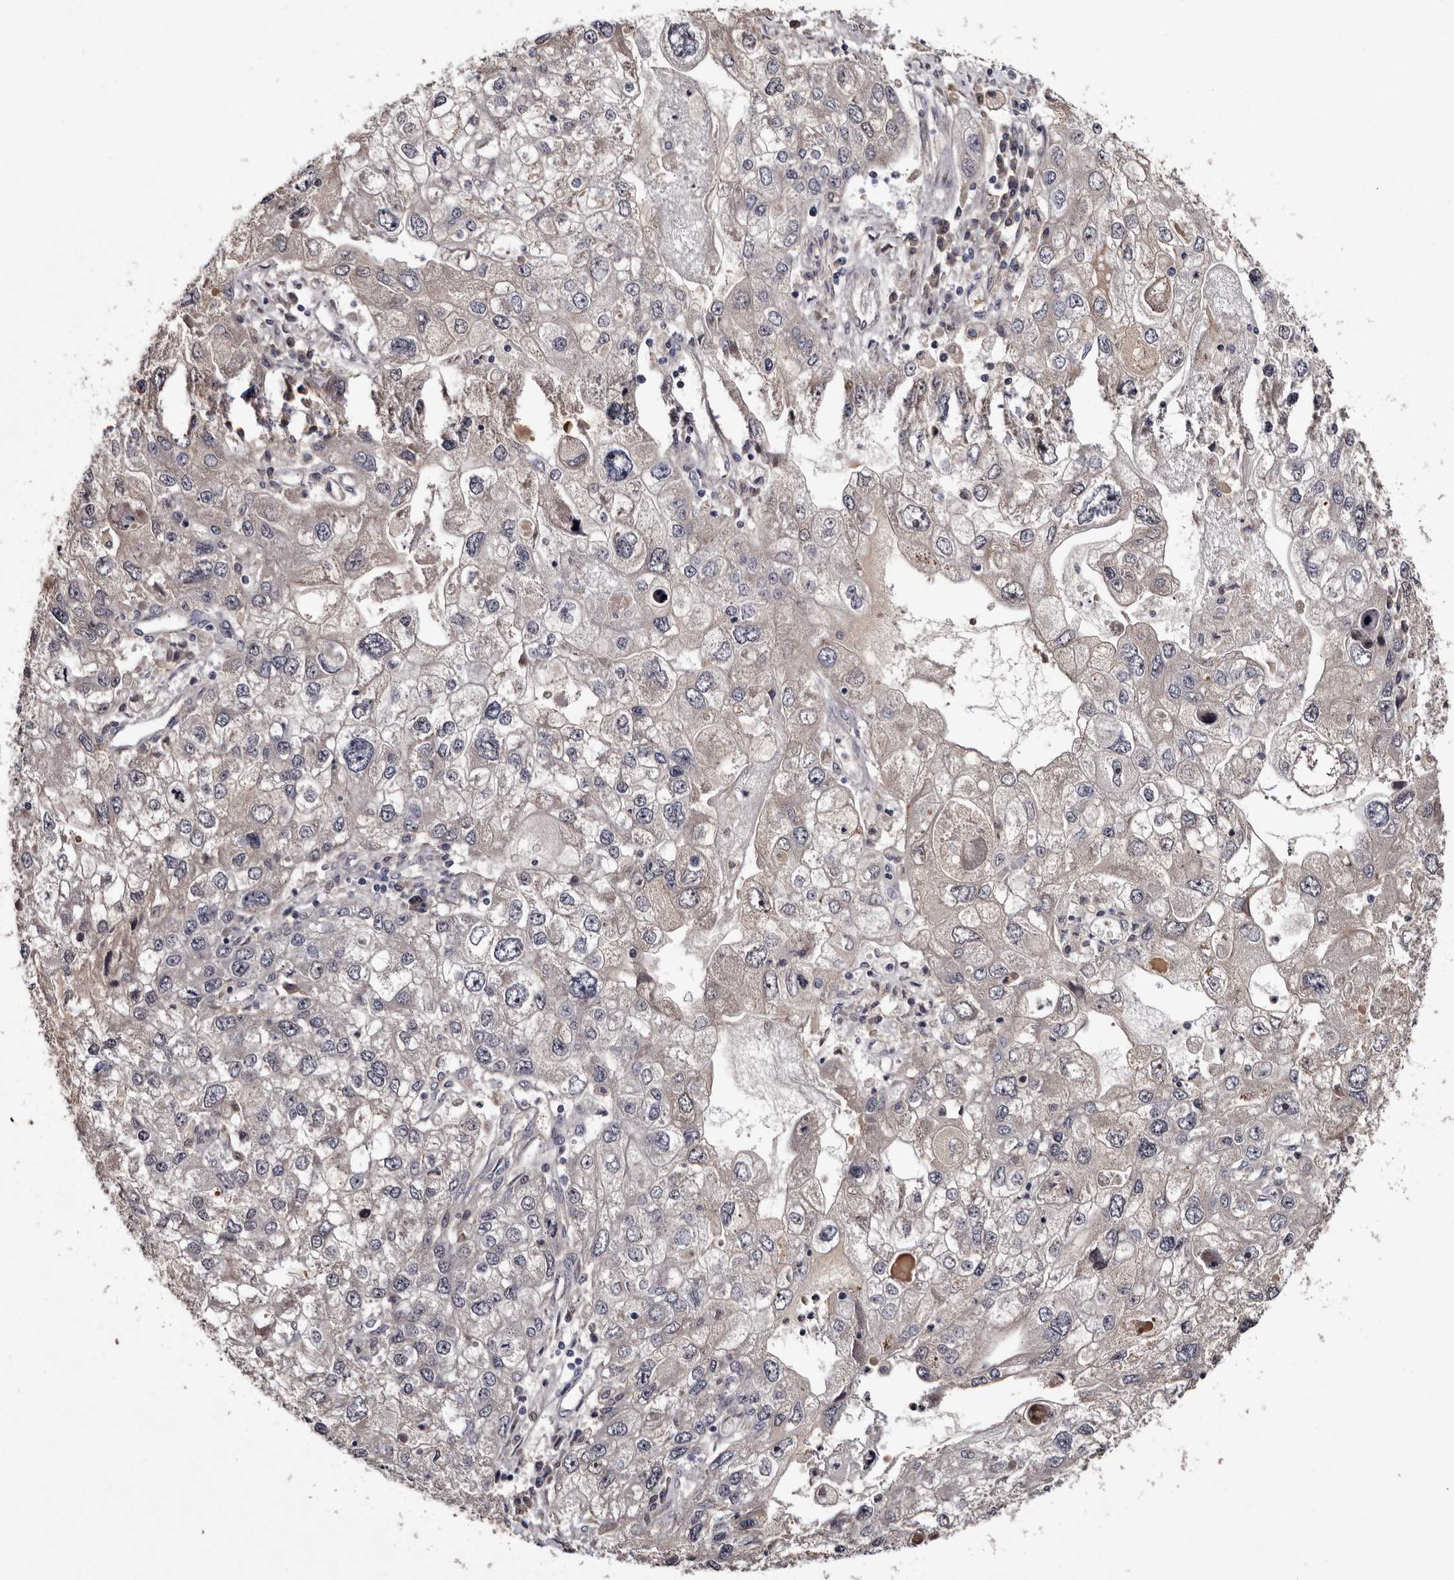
{"staining": {"intensity": "negative", "quantity": "none", "location": "none"}, "tissue": "endometrial cancer", "cell_type": "Tumor cells", "image_type": "cancer", "snomed": [{"axis": "morphology", "description": "Adenocarcinoma, NOS"}, {"axis": "topography", "description": "Endometrium"}], "caption": "DAB (3,3'-diaminobenzidine) immunohistochemical staining of endometrial cancer displays no significant positivity in tumor cells. (IHC, brightfield microscopy, high magnification).", "gene": "LANCL2", "patient": {"sex": "female", "age": 49}}